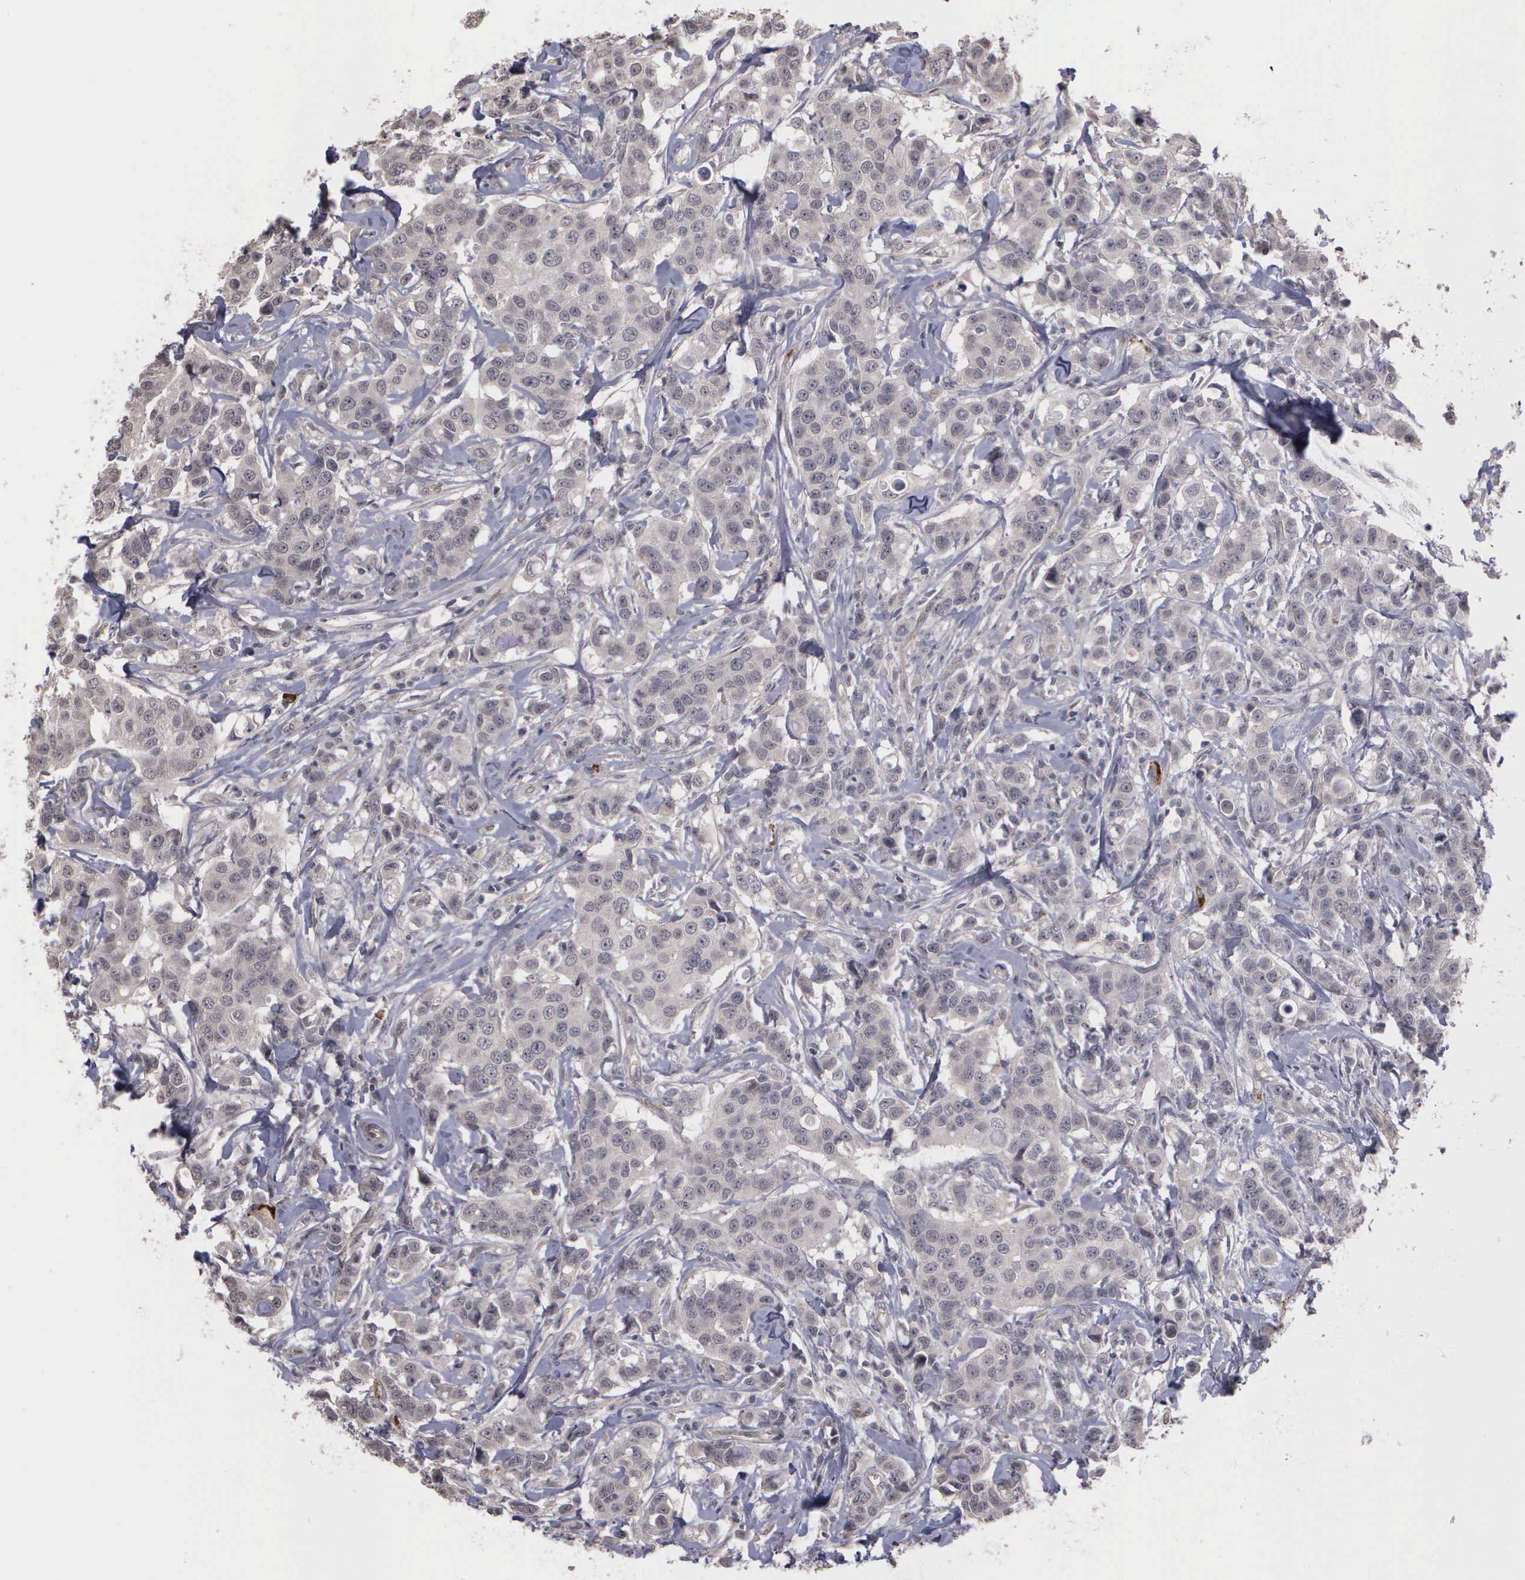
{"staining": {"intensity": "negative", "quantity": "none", "location": "none"}, "tissue": "breast cancer", "cell_type": "Tumor cells", "image_type": "cancer", "snomed": [{"axis": "morphology", "description": "Duct carcinoma"}, {"axis": "topography", "description": "Breast"}], "caption": "There is no significant staining in tumor cells of breast infiltrating ductal carcinoma.", "gene": "MMP9", "patient": {"sex": "female", "age": 27}}